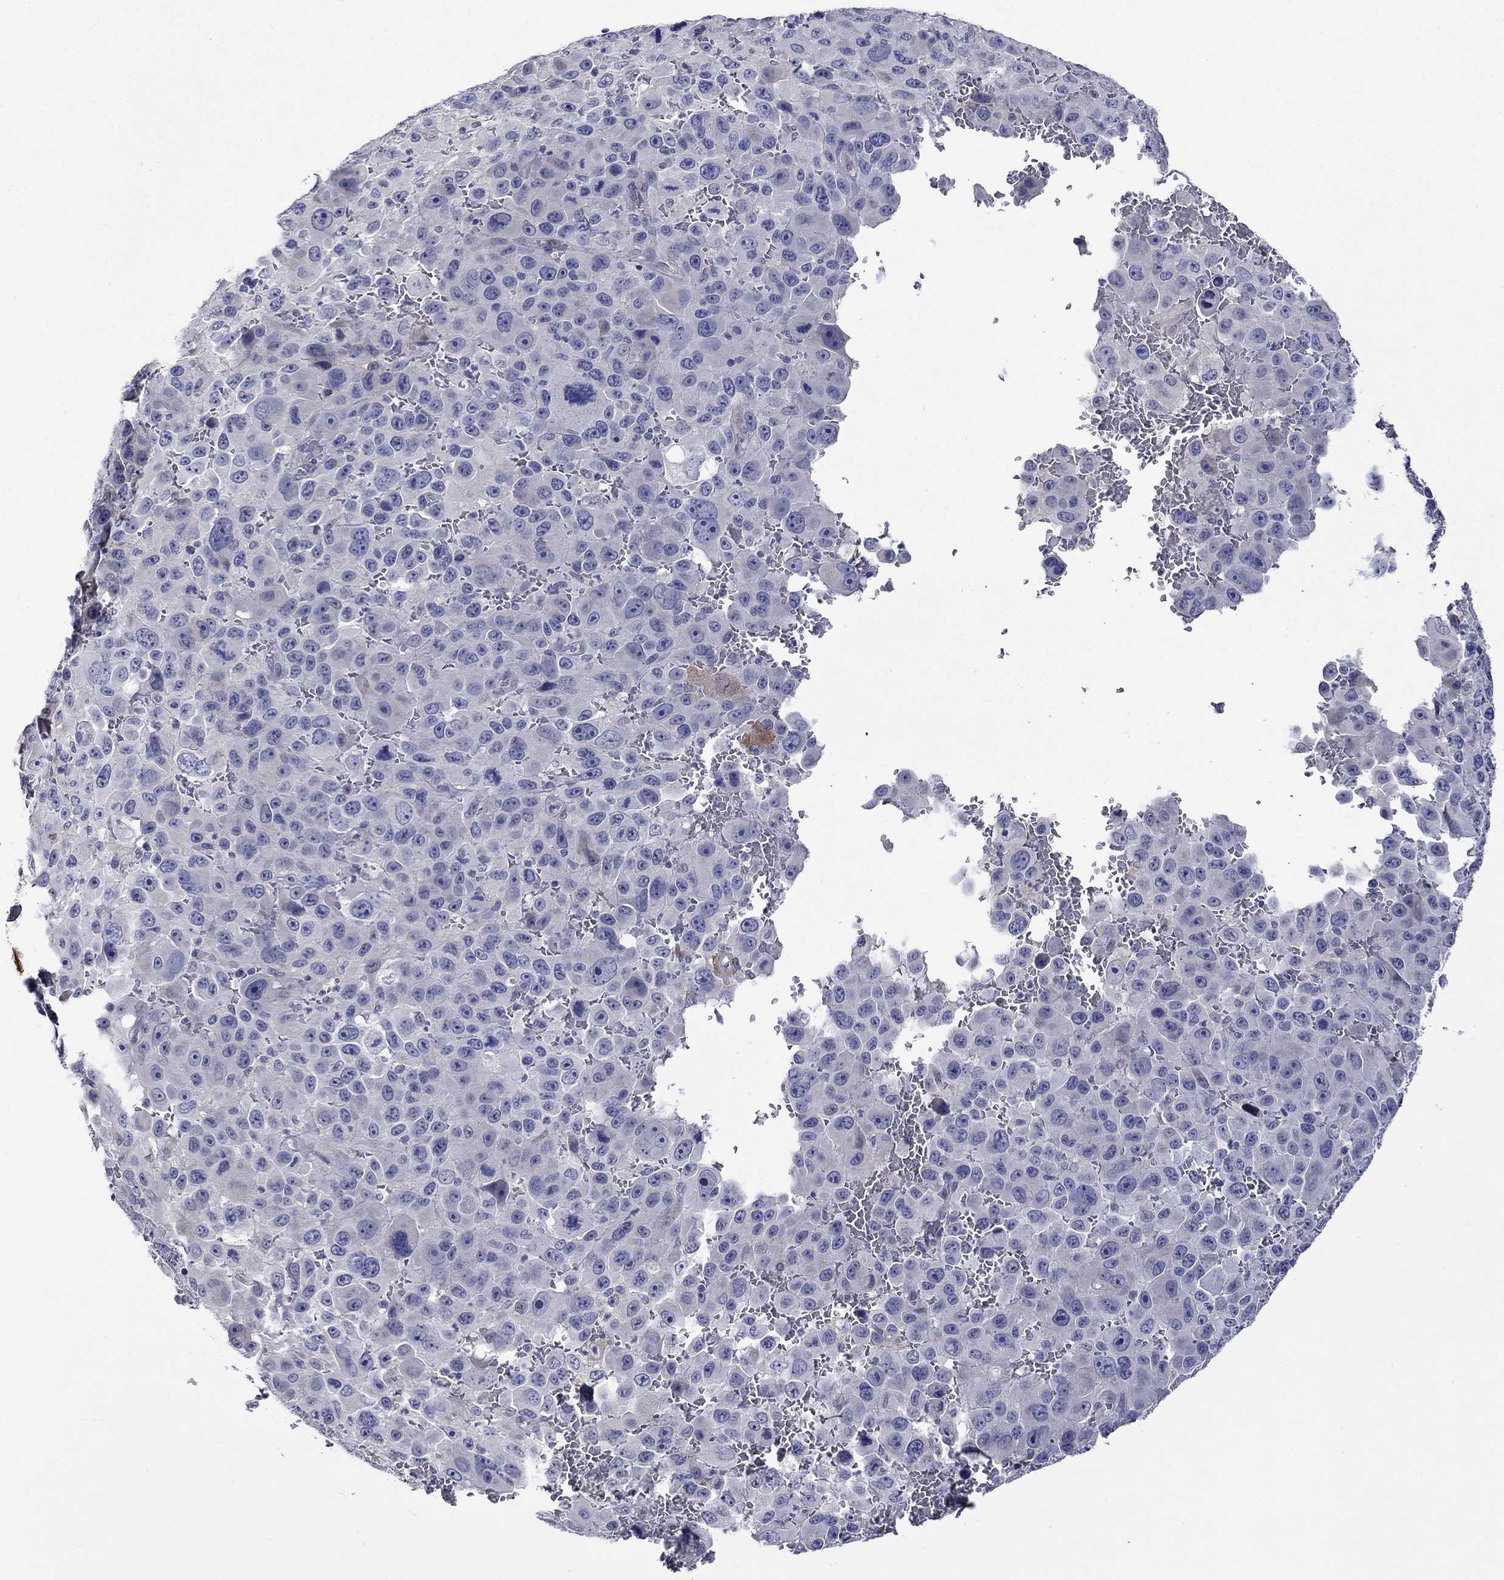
{"staining": {"intensity": "strong", "quantity": "<25%", "location": "cytoplasmic/membranous"}, "tissue": "melanoma", "cell_type": "Tumor cells", "image_type": "cancer", "snomed": [{"axis": "morphology", "description": "Malignant melanoma, NOS"}, {"axis": "topography", "description": "Skin"}], "caption": "Malignant melanoma tissue reveals strong cytoplasmic/membranous positivity in about <25% of tumor cells", "gene": "CRYAB", "patient": {"sex": "female", "age": 91}}